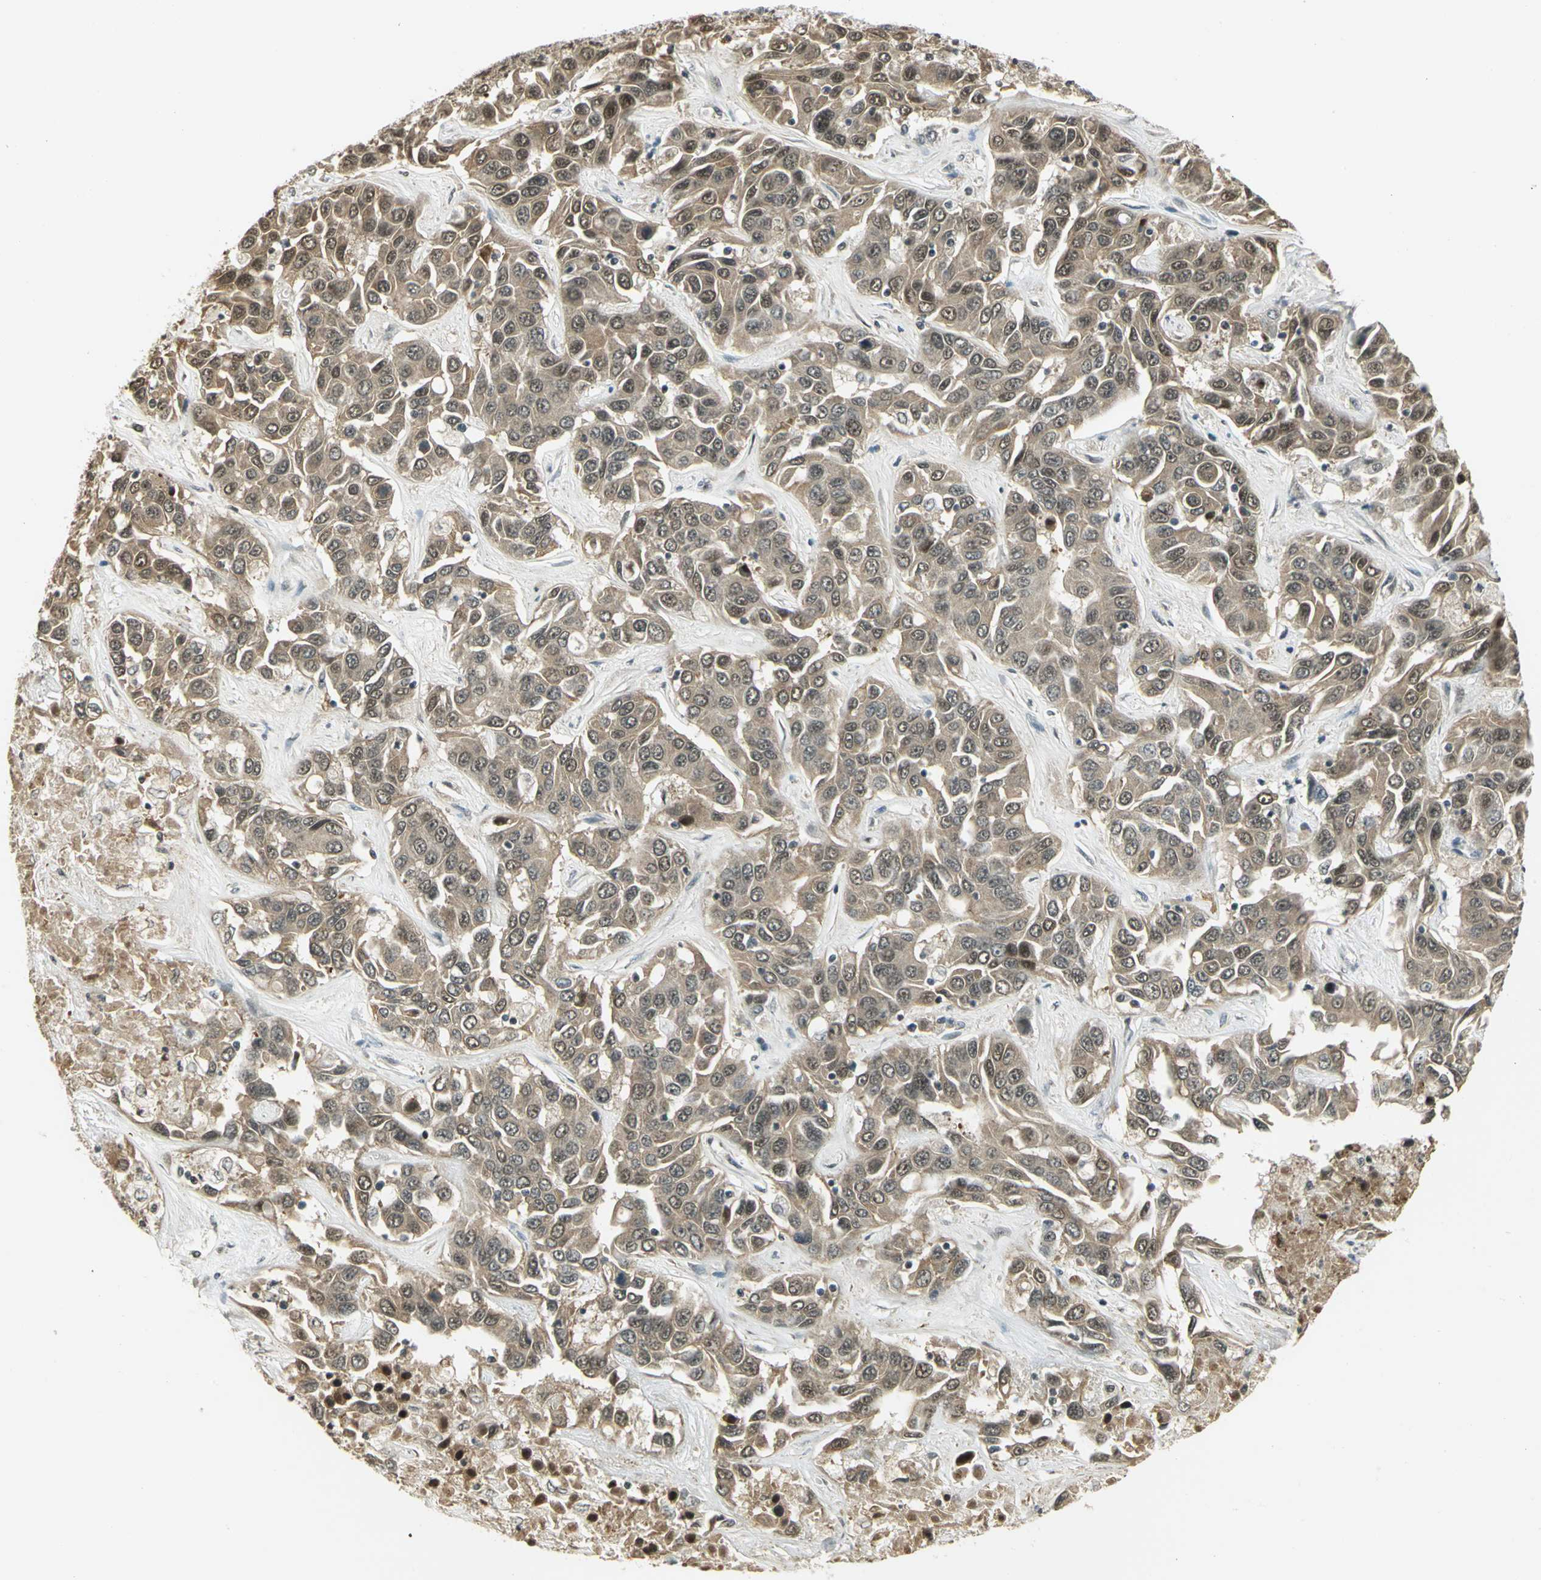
{"staining": {"intensity": "weak", "quantity": ">75%", "location": "cytoplasmic/membranous"}, "tissue": "liver cancer", "cell_type": "Tumor cells", "image_type": "cancer", "snomed": [{"axis": "morphology", "description": "Cholangiocarcinoma"}, {"axis": "topography", "description": "Liver"}], "caption": "IHC (DAB (3,3'-diaminobenzidine)) staining of human liver cancer shows weak cytoplasmic/membranous protein positivity in approximately >75% of tumor cells. The staining was performed using DAB to visualize the protein expression in brown, while the nuclei were stained in blue with hematoxylin (Magnification: 20x).", "gene": "CDC34", "patient": {"sex": "female", "age": 52}}